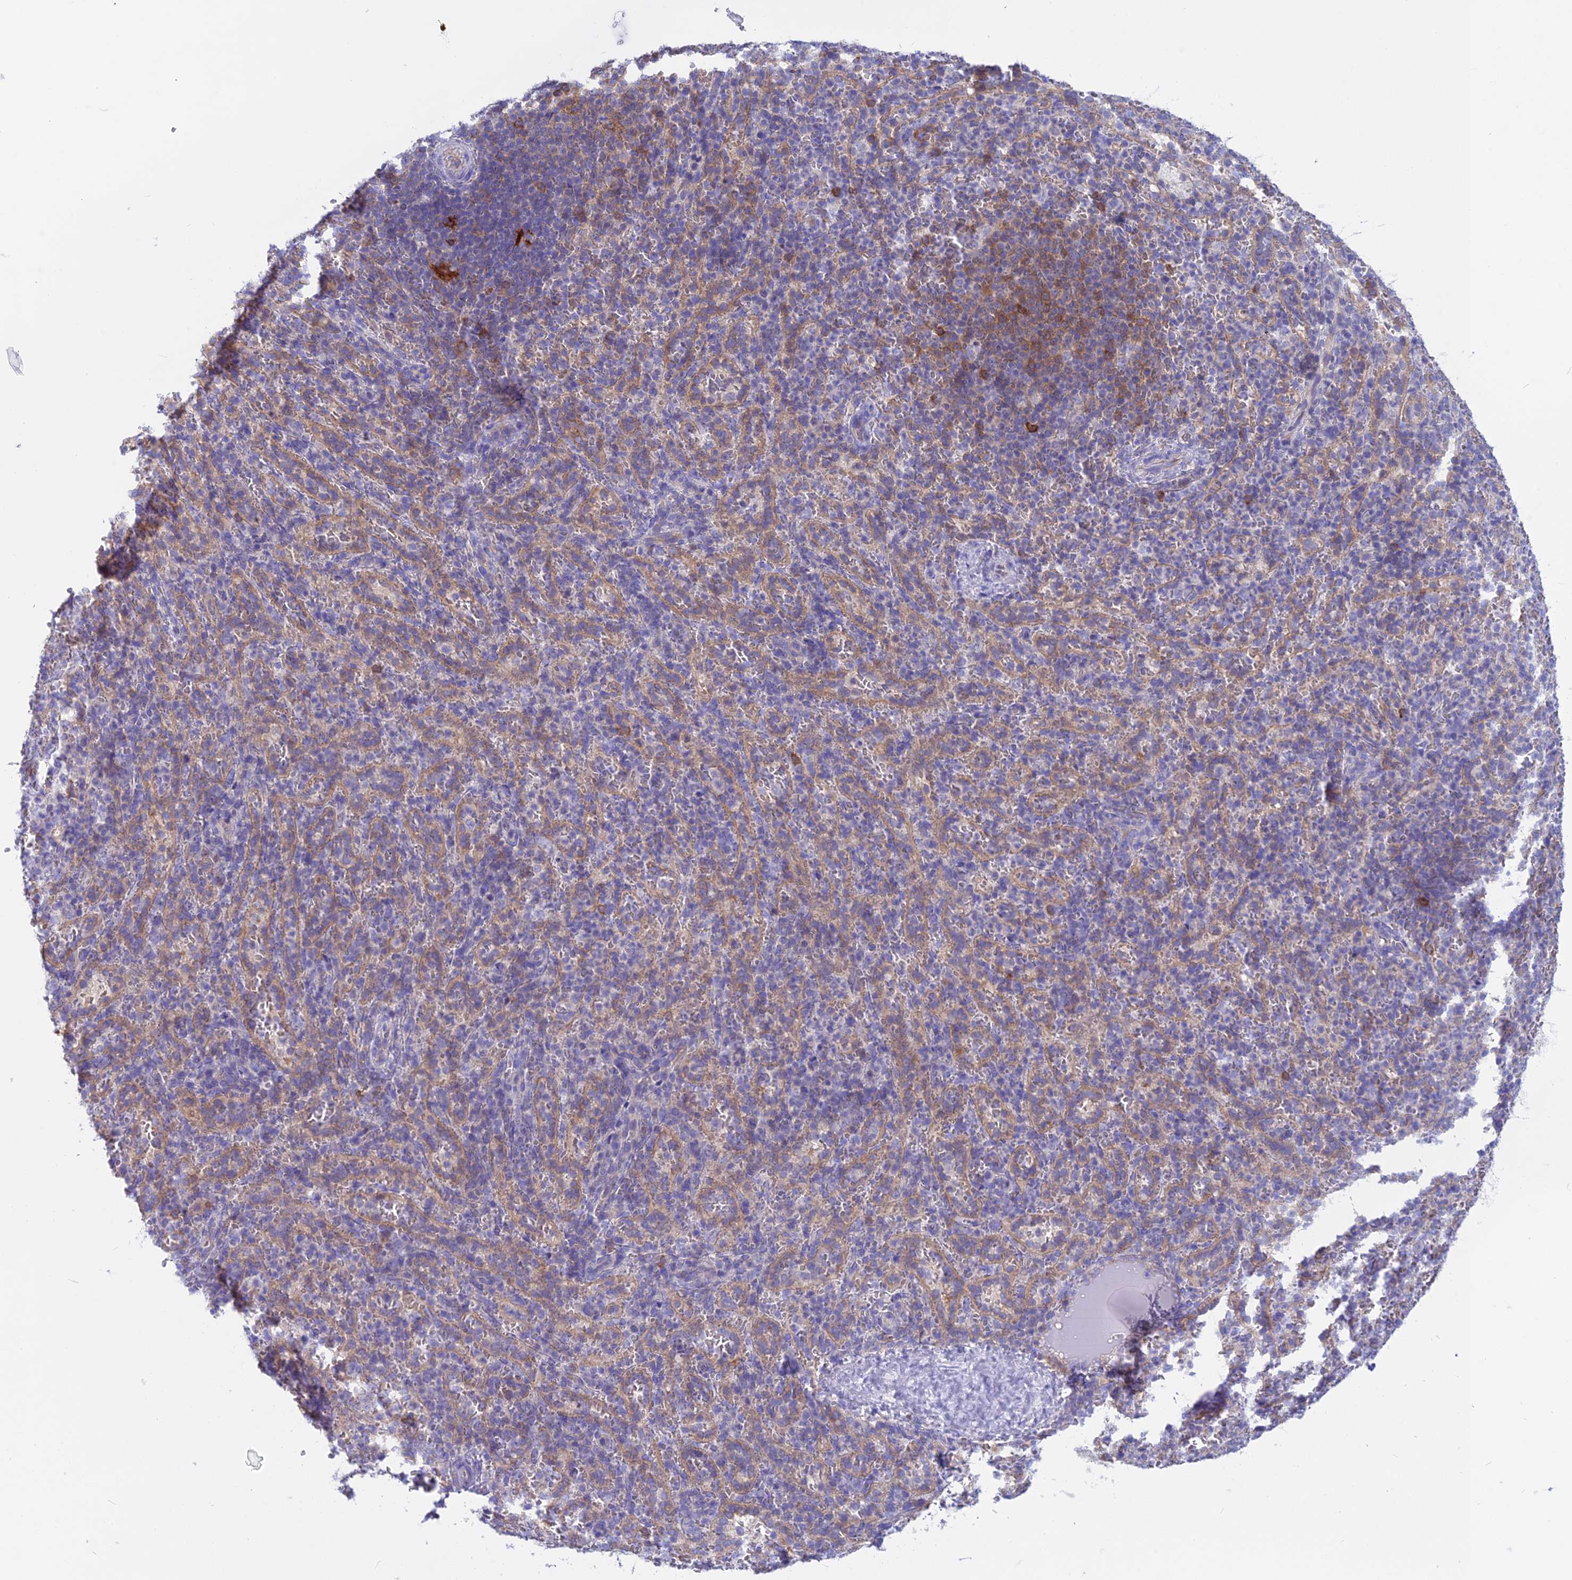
{"staining": {"intensity": "negative", "quantity": "none", "location": "none"}, "tissue": "spleen", "cell_type": "Cells in red pulp", "image_type": "normal", "snomed": [{"axis": "morphology", "description": "Normal tissue, NOS"}, {"axis": "topography", "description": "Spleen"}], "caption": "The immunohistochemistry (IHC) micrograph has no significant staining in cells in red pulp of spleen.", "gene": "LZTFL1", "patient": {"sex": "female", "age": 21}}